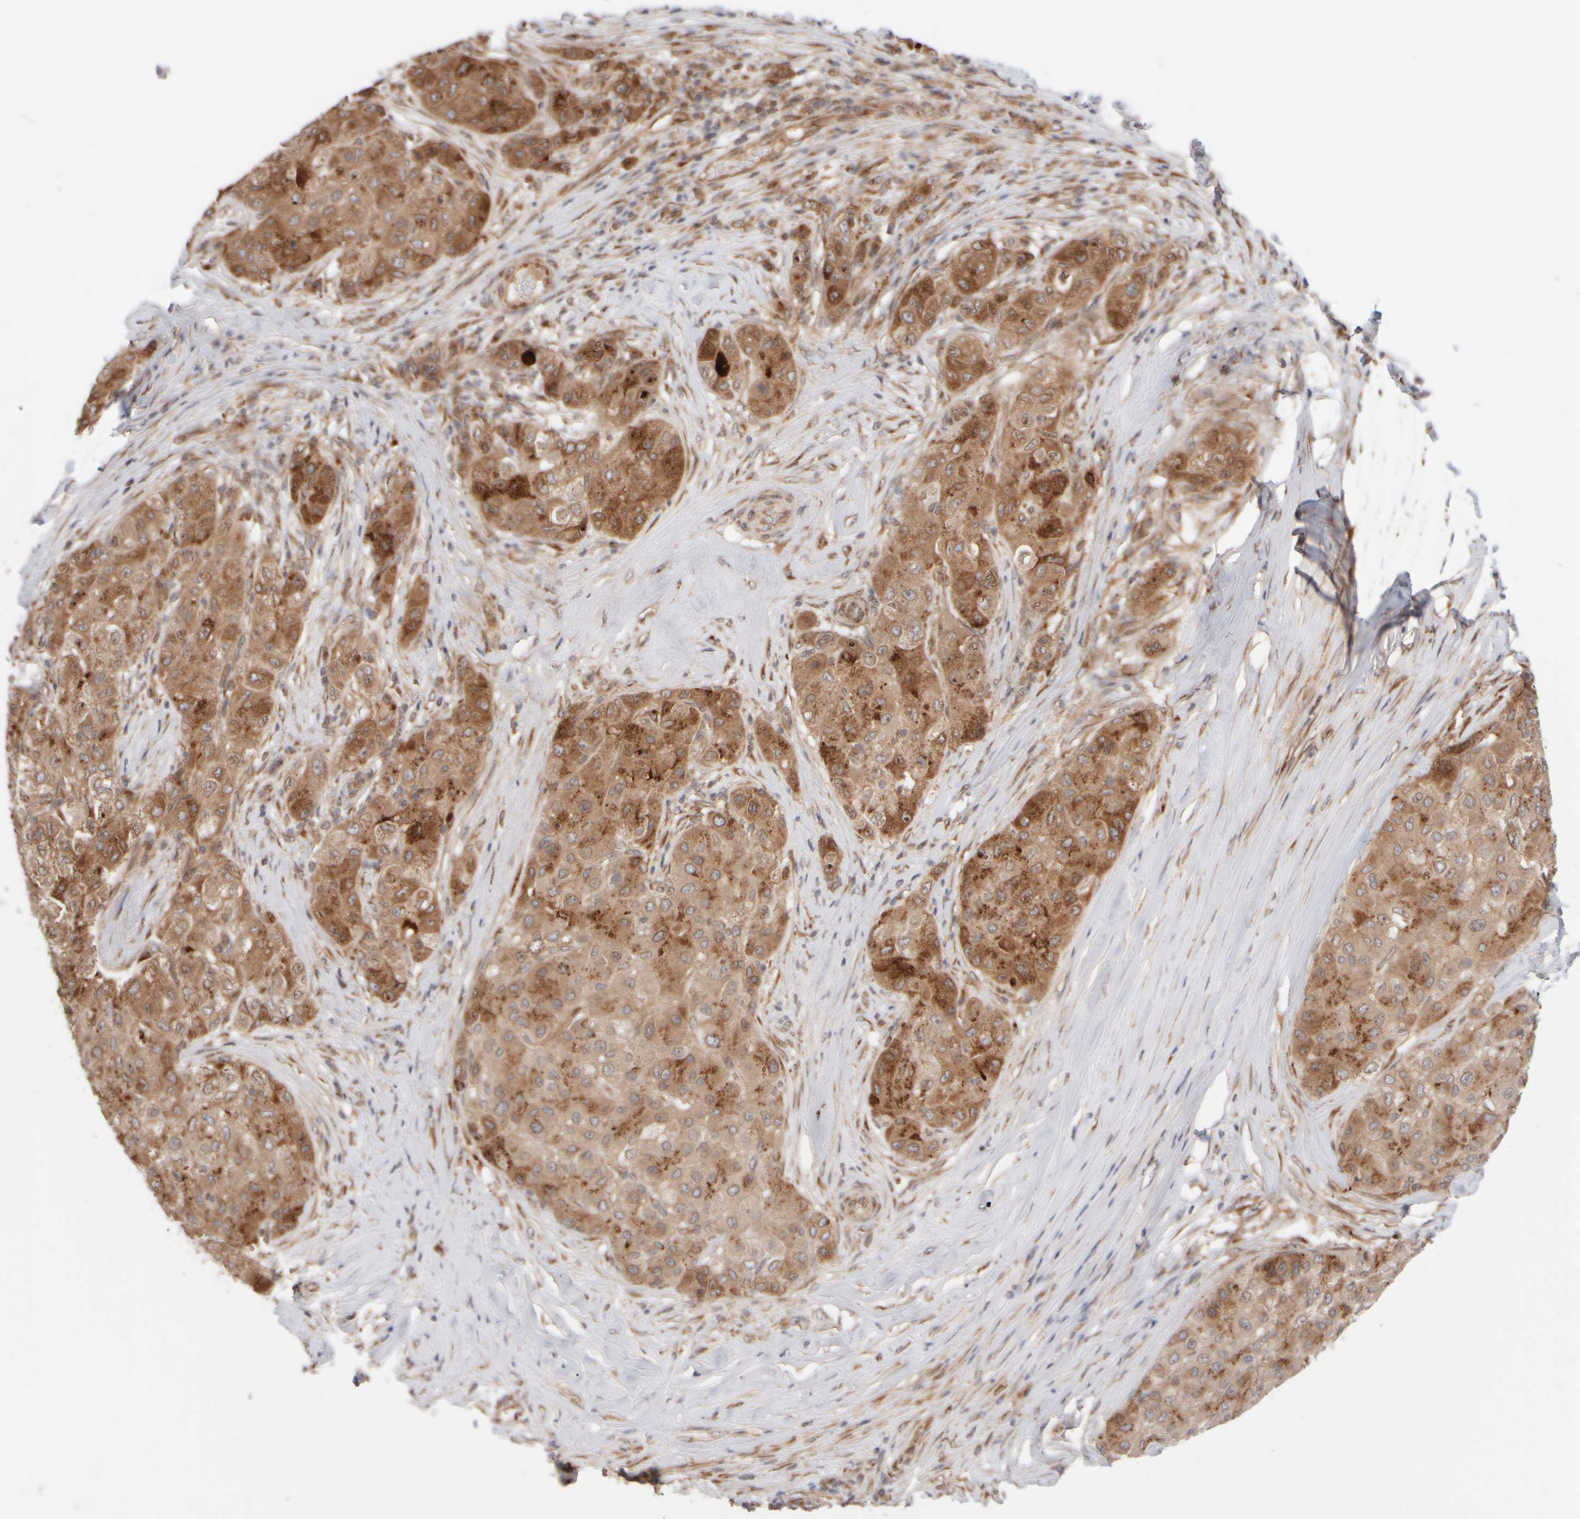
{"staining": {"intensity": "moderate", "quantity": ">75%", "location": "cytoplasmic/membranous"}, "tissue": "liver cancer", "cell_type": "Tumor cells", "image_type": "cancer", "snomed": [{"axis": "morphology", "description": "Carcinoma, Hepatocellular, NOS"}, {"axis": "topography", "description": "Liver"}], "caption": "IHC histopathology image of neoplastic tissue: human liver cancer stained using IHC reveals medium levels of moderate protein expression localized specifically in the cytoplasmic/membranous of tumor cells, appearing as a cytoplasmic/membranous brown color.", "gene": "GCN1", "patient": {"sex": "male", "age": 80}}